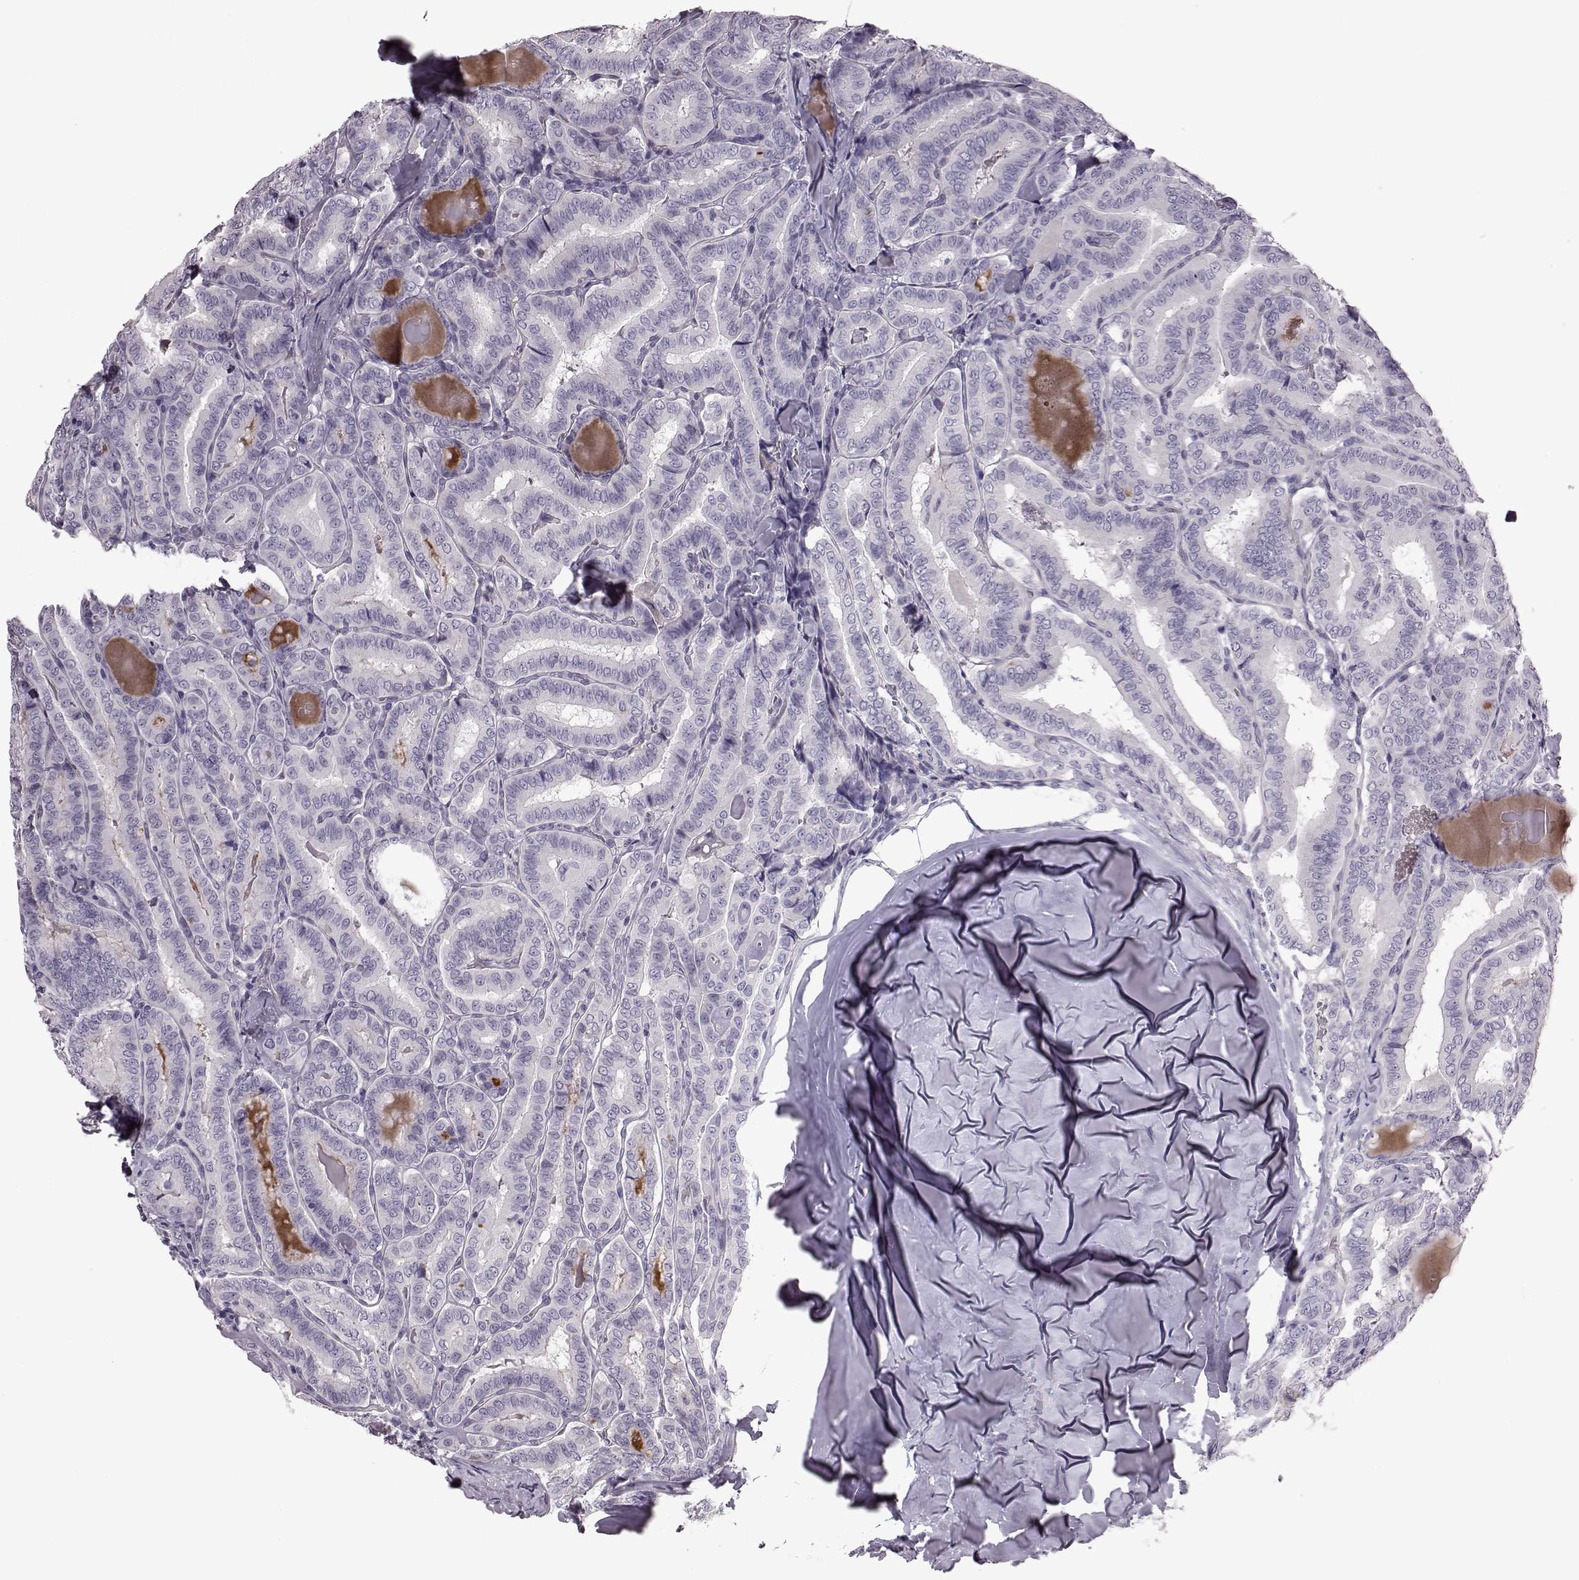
{"staining": {"intensity": "negative", "quantity": "none", "location": "none"}, "tissue": "thyroid cancer", "cell_type": "Tumor cells", "image_type": "cancer", "snomed": [{"axis": "morphology", "description": "Papillary adenocarcinoma, NOS"}, {"axis": "morphology", "description": "Papillary adenoma metastatic"}, {"axis": "topography", "description": "Thyroid gland"}], "caption": "Histopathology image shows no protein staining in tumor cells of papillary adenocarcinoma (thyroid) tissue. (DAB (3,3'-diaminobenzidine) IHC, high magnification).", "gene": "SNTG1", "patient": {"sex": "female", "age": 50}}